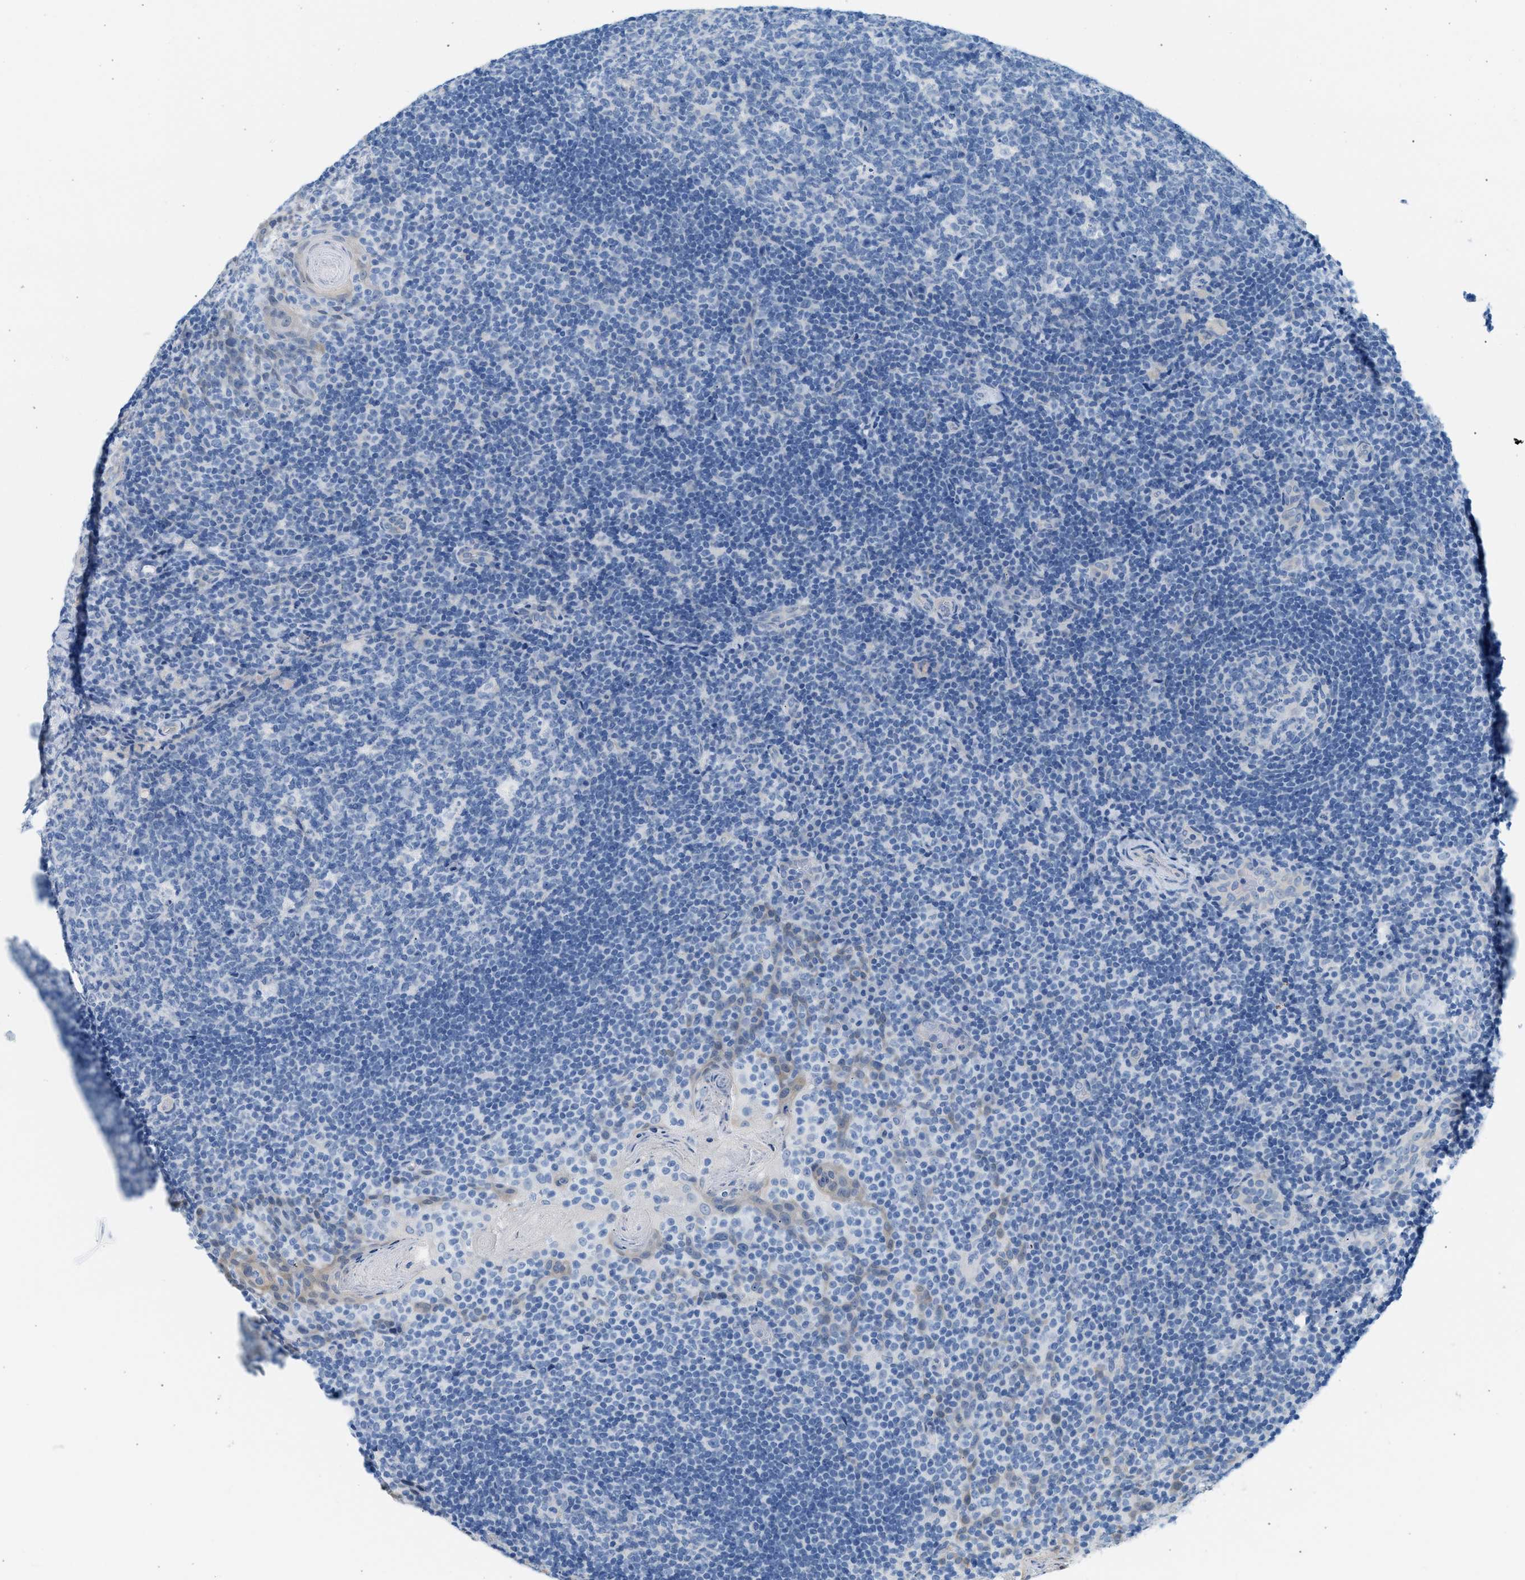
{"staining": {"intensity": "negative", "quantity": "none", "location": "none"}, "tissue": "tonsil", "cell_type": "Germinal center cells", "image_type": "normal", "snomed": [{"axis": "morphology", "description": "Normal tissue, NOS"}, {"axis": "topography", "description": "Tonsil"}], "caption": "The micrograph exhibits no staining of germinal center cells in benign tonsil.", "gene": "SPAM1", "patient": {"sex": "male", "age": 17}}